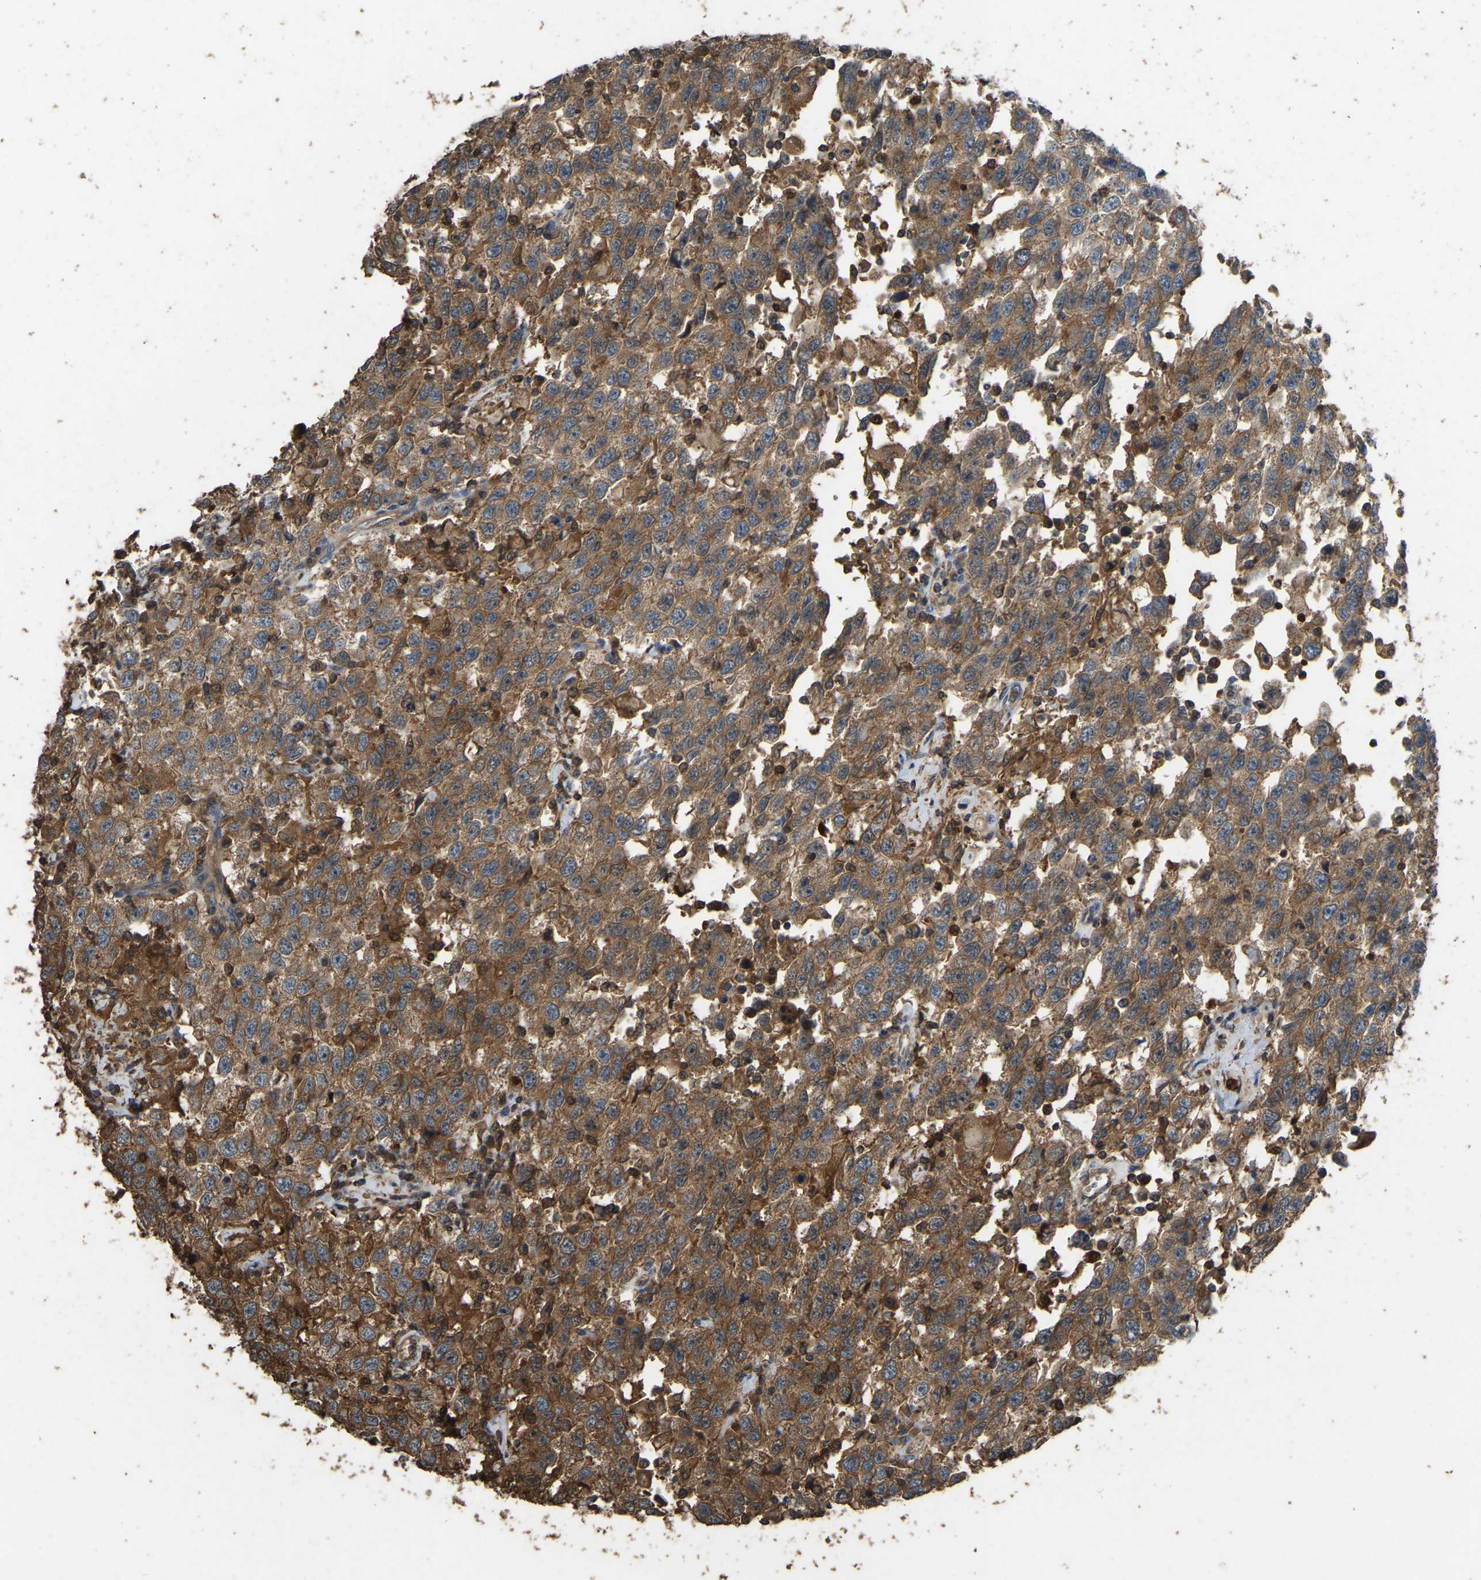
{"staining": {"intensity": "strong", "quantity": ">75%", "location": "cytoplasmic/membranous"}, "tissue": "testis cancer", "cell_type": "Tumor cells", "image_type": "cancer", "snomed": [{"axis": "morphology", "description": "Seminoma, NOS"}, {"axis": "topography", "description": "Testis"}], "caption": "A high-resolution image shows IHC staining of testis cancer, which displays strong cytoplasmic/membranous staining in about >75% of tumor cells.", "gene": "FHIT", "patient": {"sex": "male", "age": 41}}